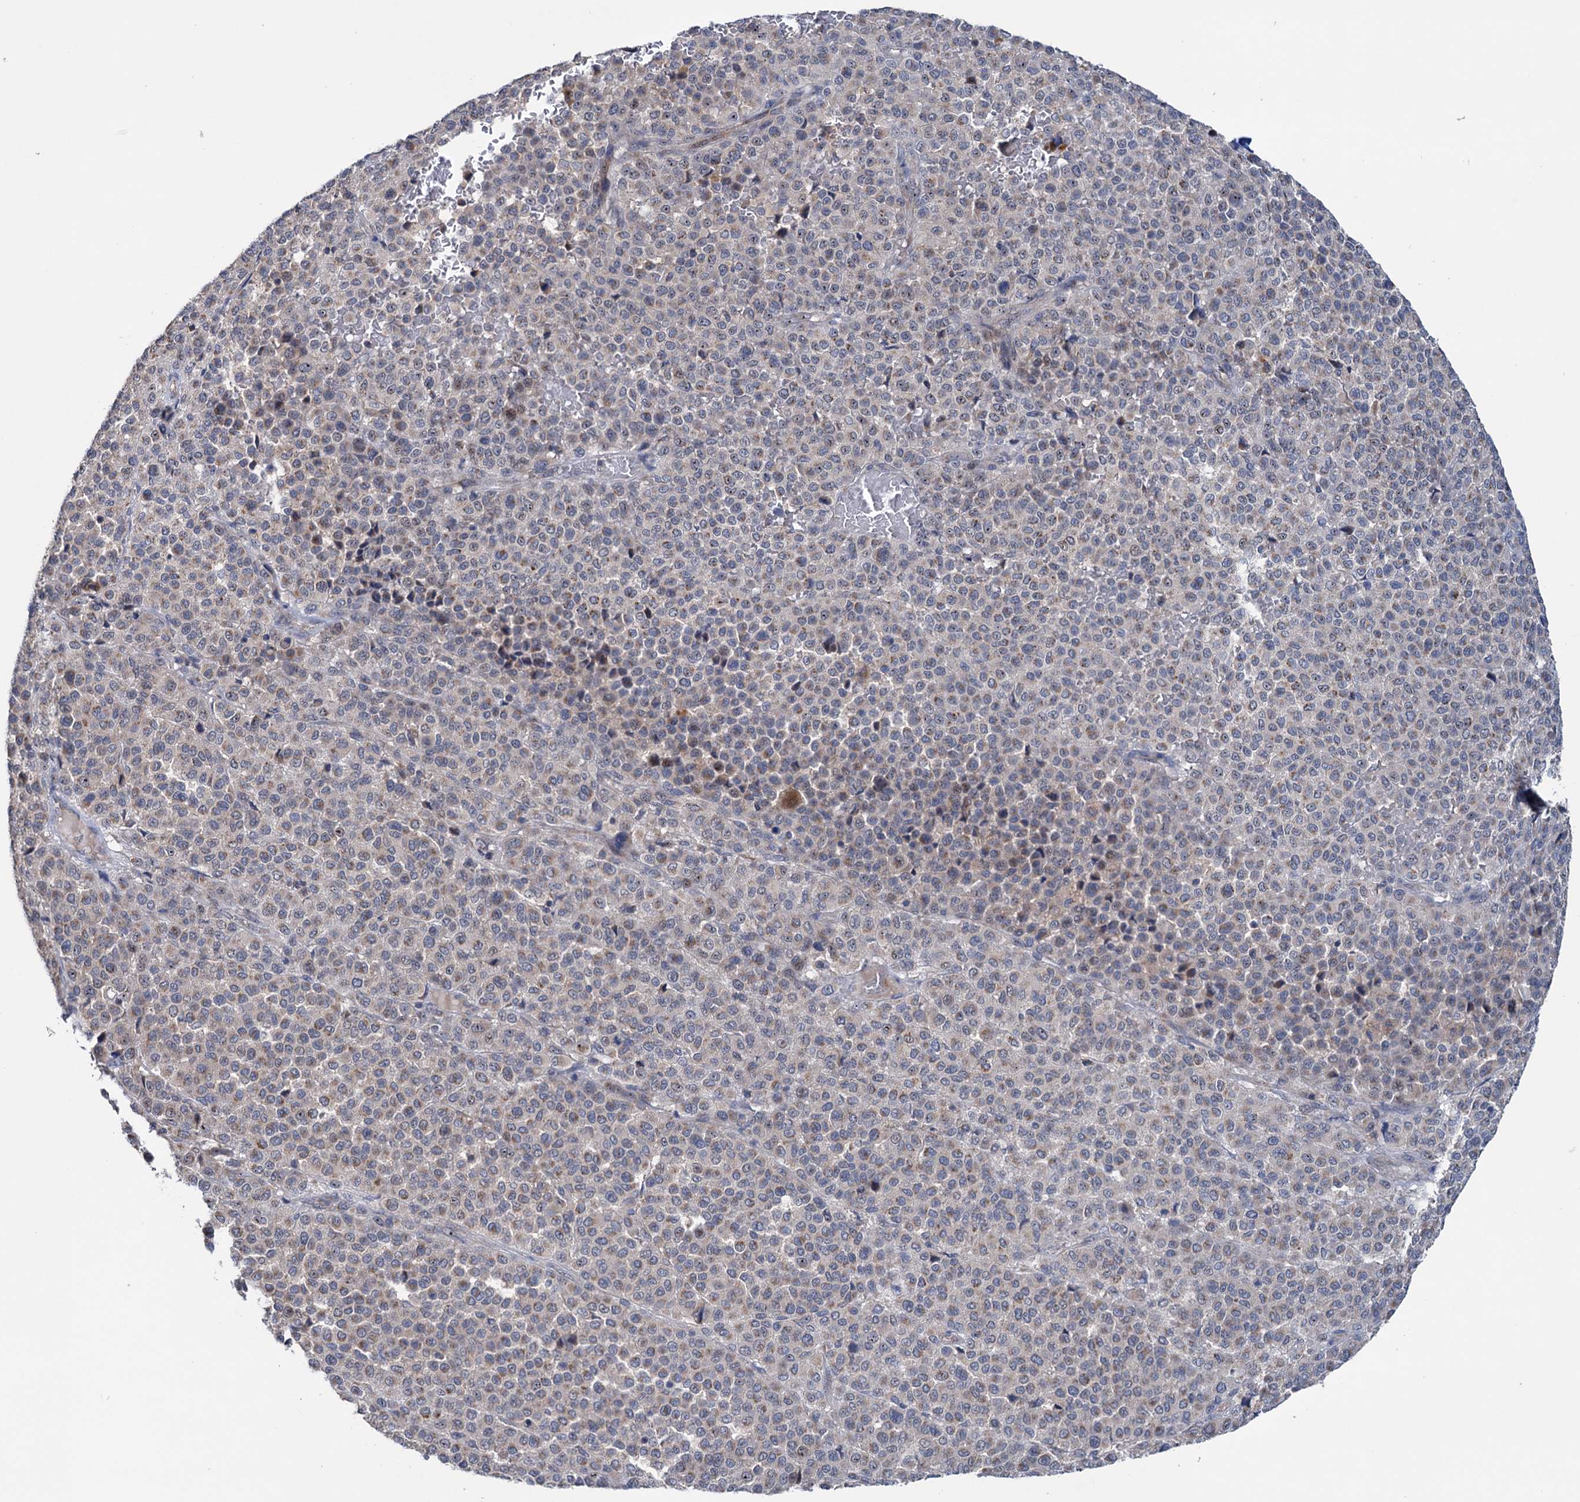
{"staining": {"intensity": "weak", "quantity": "<25%", "location": "cytoplasmic/membranous"}, "tissue": "melanoma", "cell_type": "Tumor cells", "image_type": "cancer", "snomed": [{"axis": "morphology", "description": "Malignant melanoma, Metastatic site"}, {"axis": "topography", "description": "Pancreas"}], "caption": "The immunohistochemistry histopathology image has no significant expression in tumor cells of malignant melanoma (metastatic site) tissue.", "gene": "HTR3B", "patient": {"sex": "female", "age": 30}}